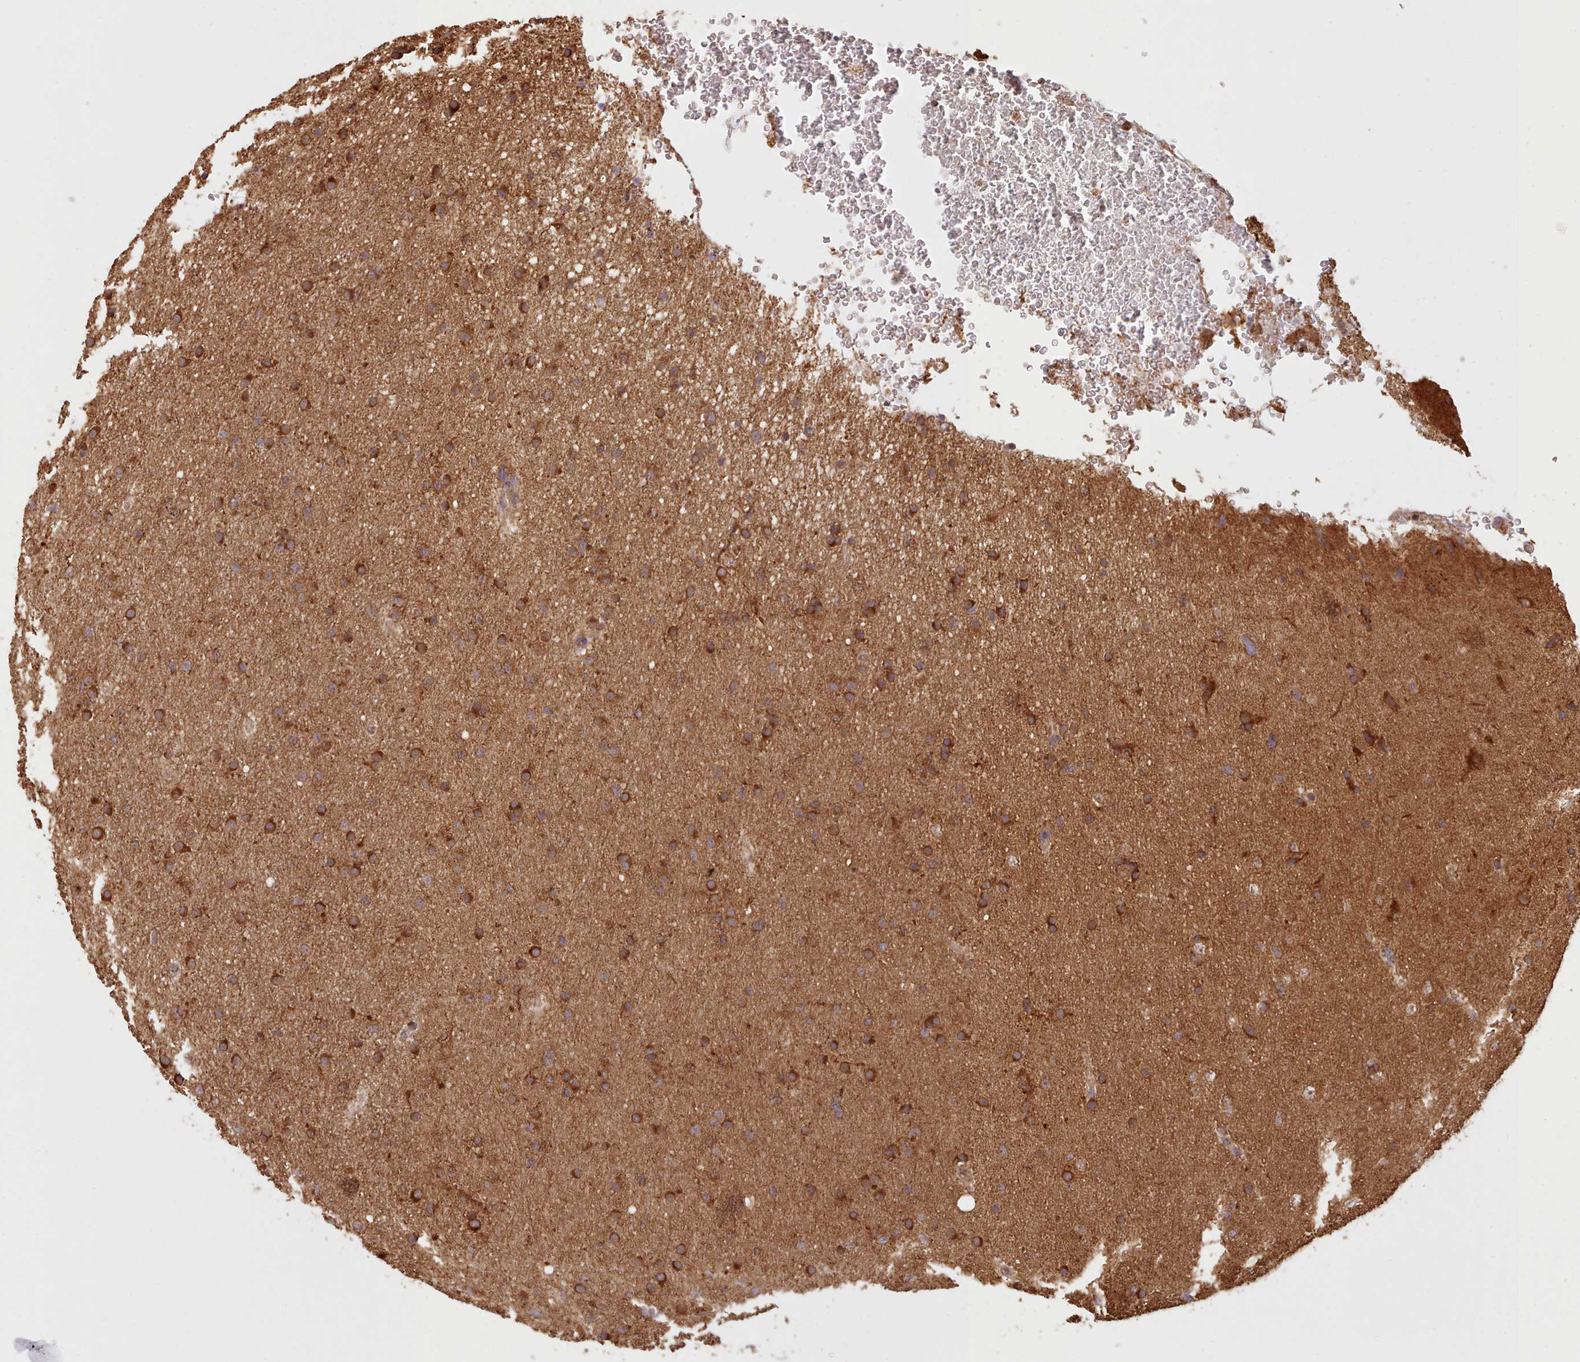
{"staining": {"intensity": "strong", "quantity": ">75%", "location": "cytoplasmic/membranous"}, "tissue": "glioma", "cell_type": "Tumor cells", "image_type": "cancer", "snomed": [{"axis": "morphology", "description": "Glioma, malignant, Low grade"}, {"axis": "topography", "description": "Cerebral cortex"}], "caption": "There is high levels of strong cytoplasmic/membranous expression in tumor cells of malignant low-grade glioma, as demonstrated by immunohistochemical staining (brown color).", "gene": "CRYBG1", "patient": {"sex": "female", "age": 39}}